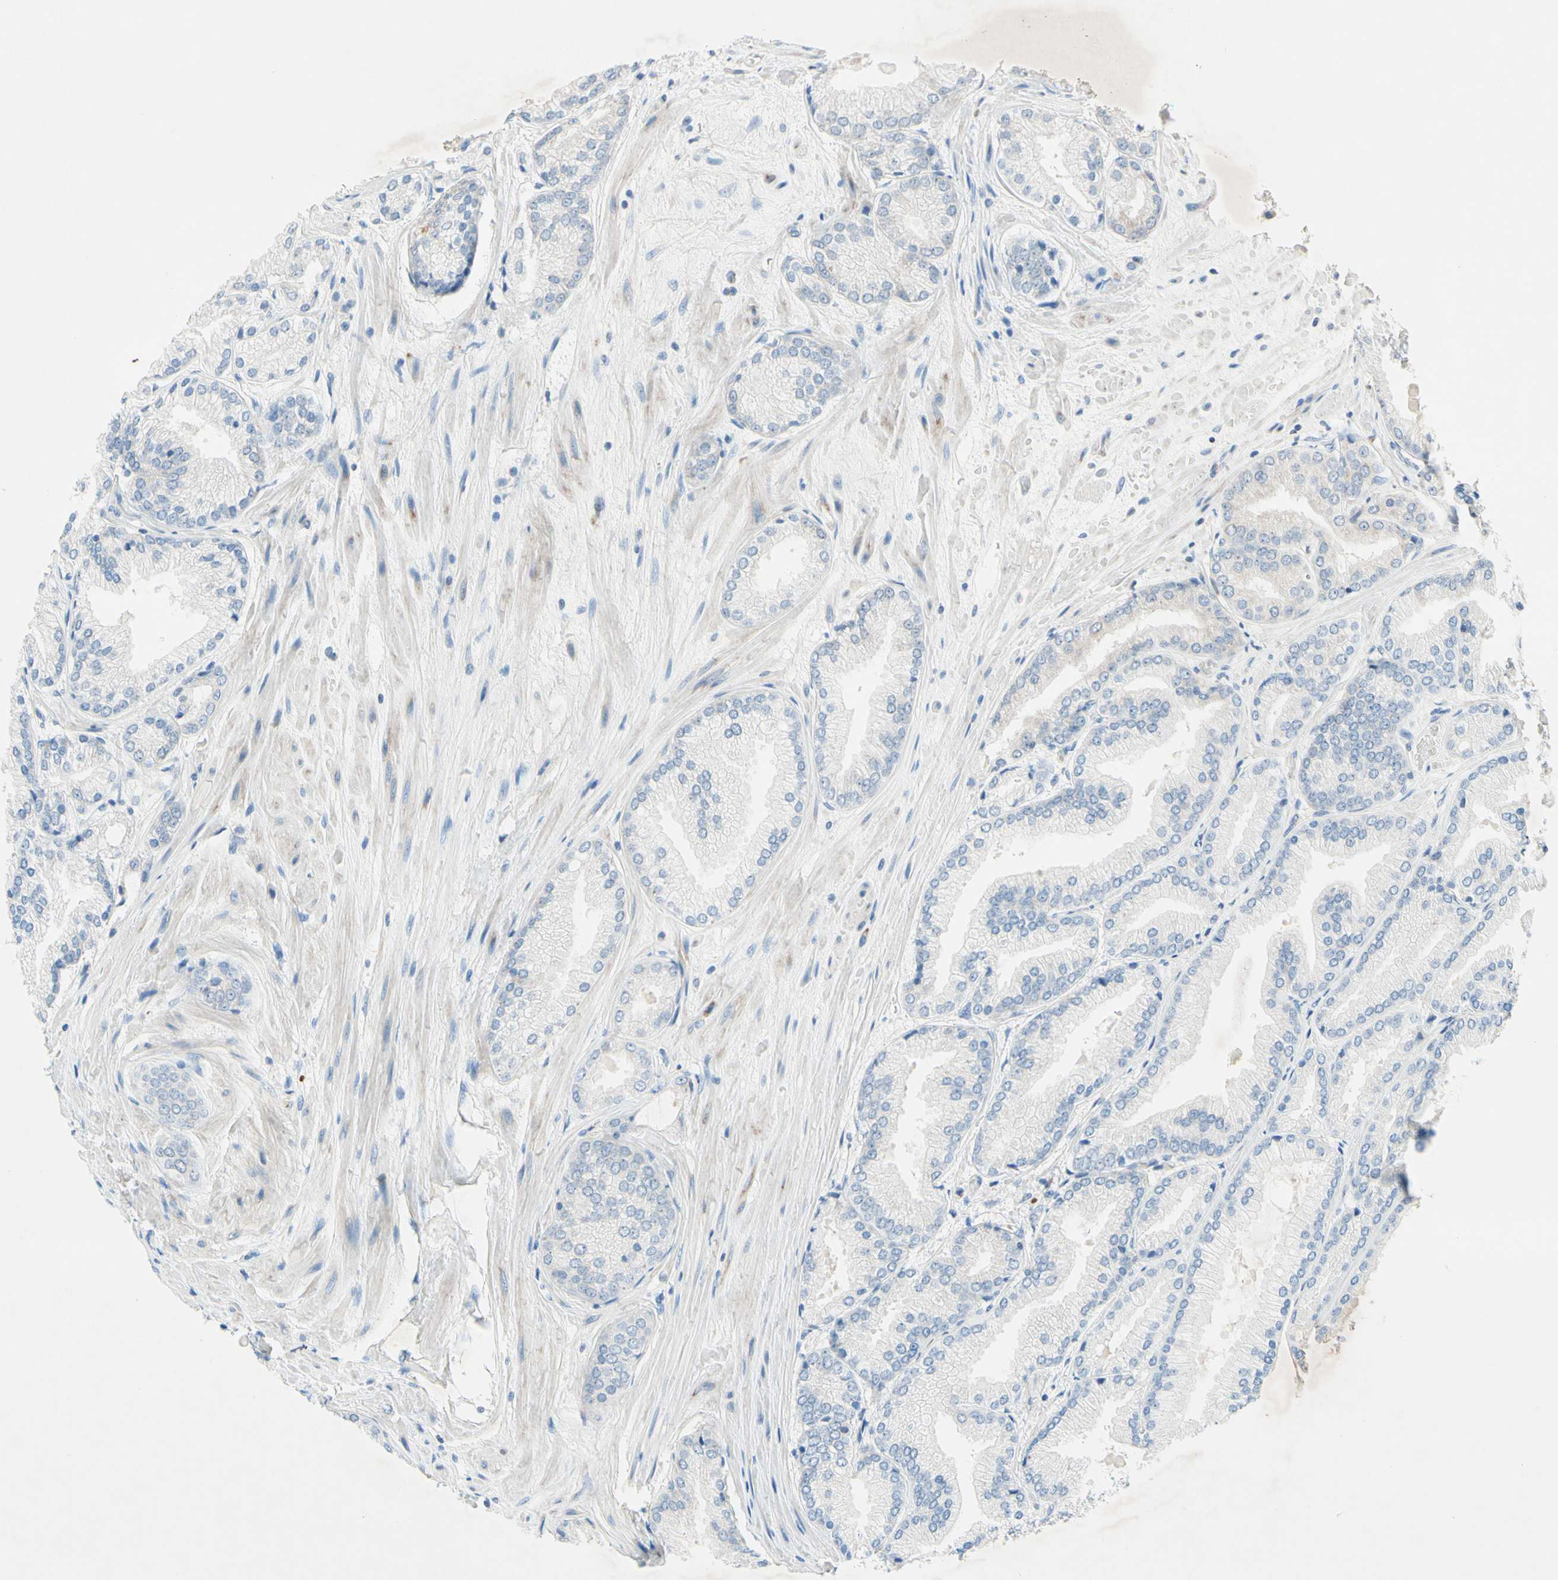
{"staining": {"intensity": "negative", "quantity": "none", "location": "none"}, "tissue": "prostate cancer", "cell_type": "Tumor cells", "image_type": "cancer", "snomed": [{"axis": "morphology", "description": "Adenocarcinoma, High grade"}, {"axis": "topography", "description": "Prostate"}], "caption": "Human high-grade adenocarcinoma (prostate) stained for a protein using immunohistochemistry (IHC) displays no positivity in tumor cells.", "gene": "MFF", "patient": {"sex": "male", "age": 59}}